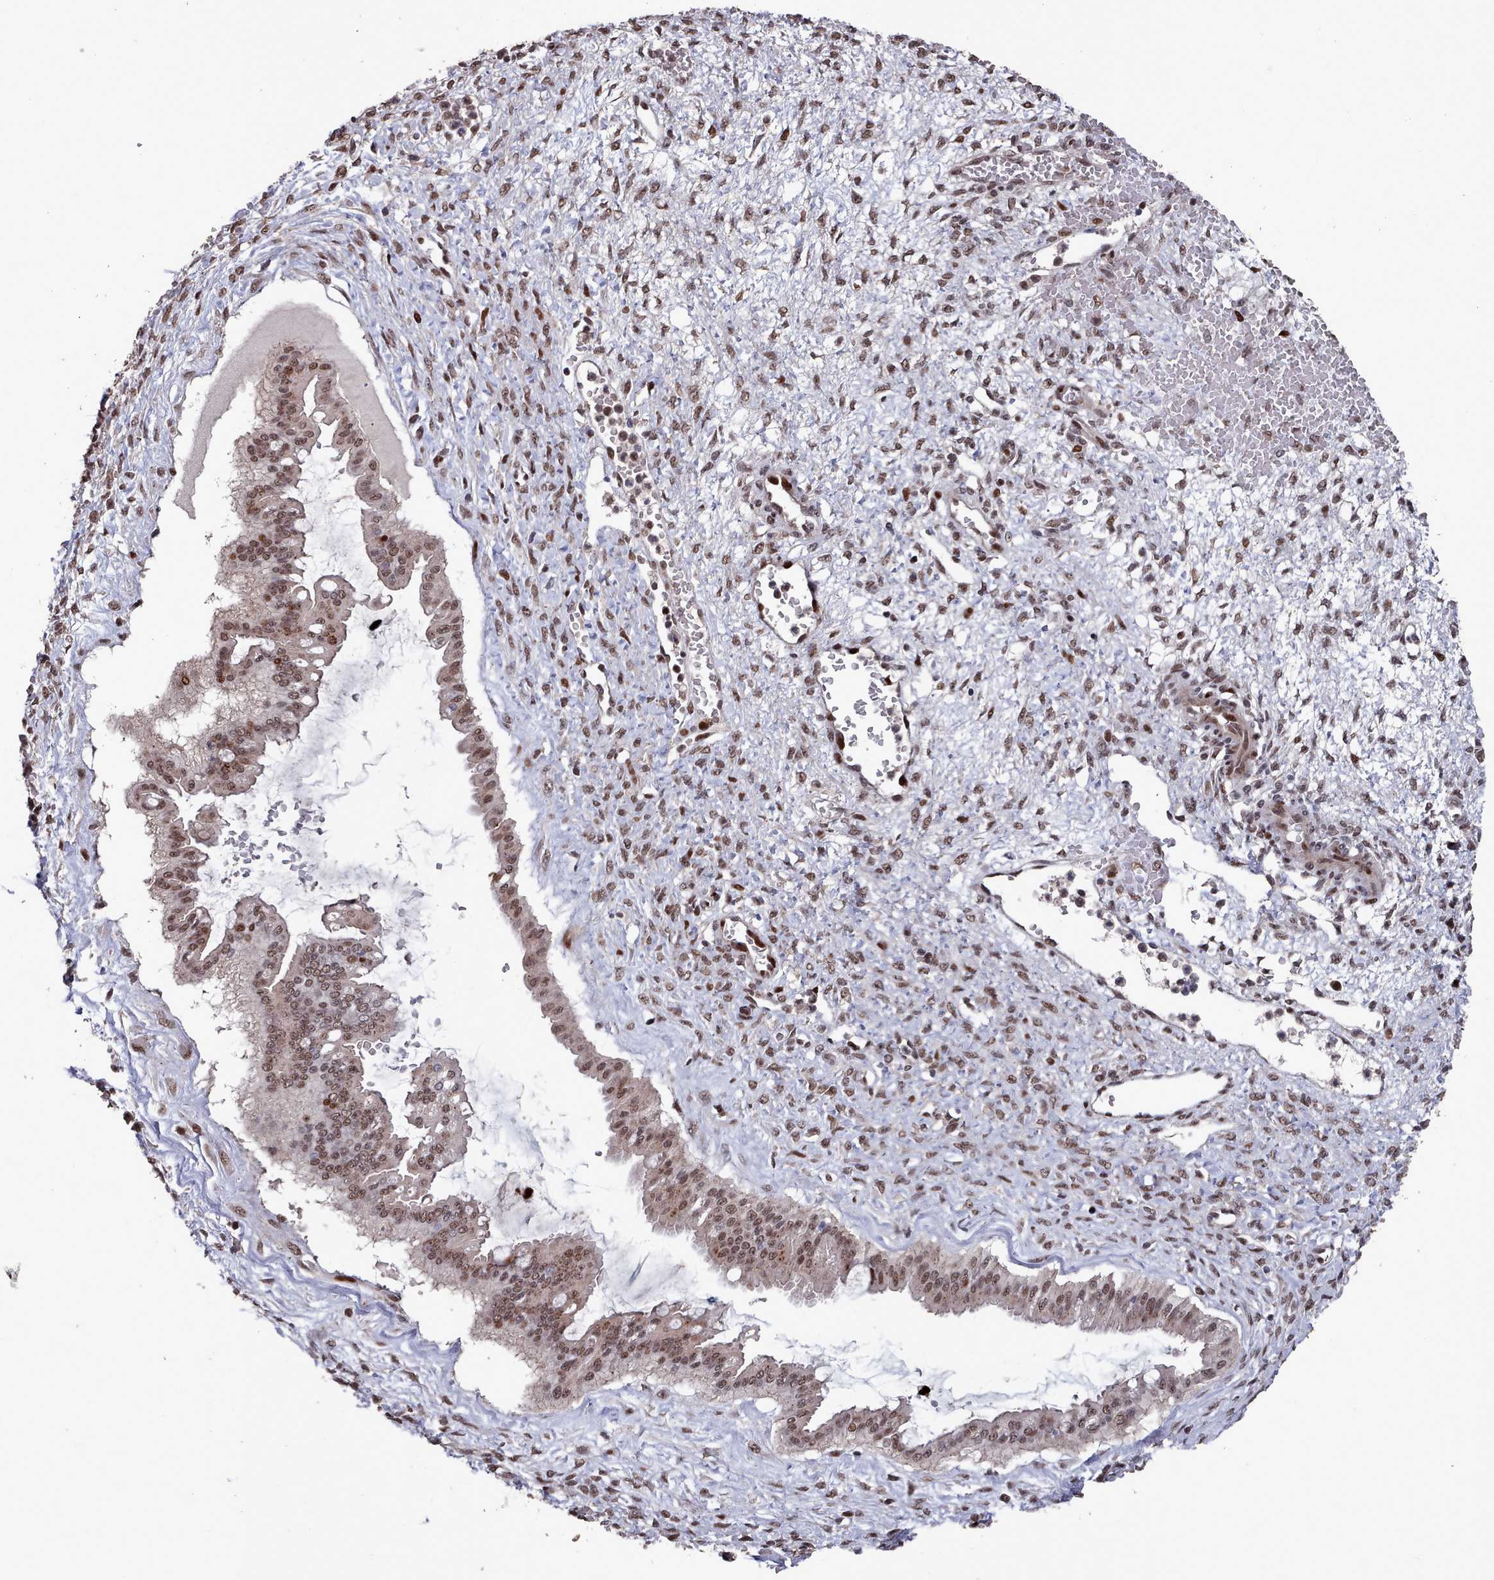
{"staining": {"intensity": "moderate", "quantity": ">75%", "location": "nuclear"}, "tissue": "ovarian cancer", "cell_type": "Tumor cells", "image_type": "cancer", "snomed": [{"axis": "morphology", "description": "Cystadenocarcinoma, mucinous, NOS"}, {"axis": "topography", "description": "Ovary"}], "caption": "Protein expression analysis of human ovarian mucinous cystadenocarcinoma reveals moderate nuclear staining in about >75% of tumor cells.", "gene": "PNRC2", "patient": {"sex": "female", "age": 73}}